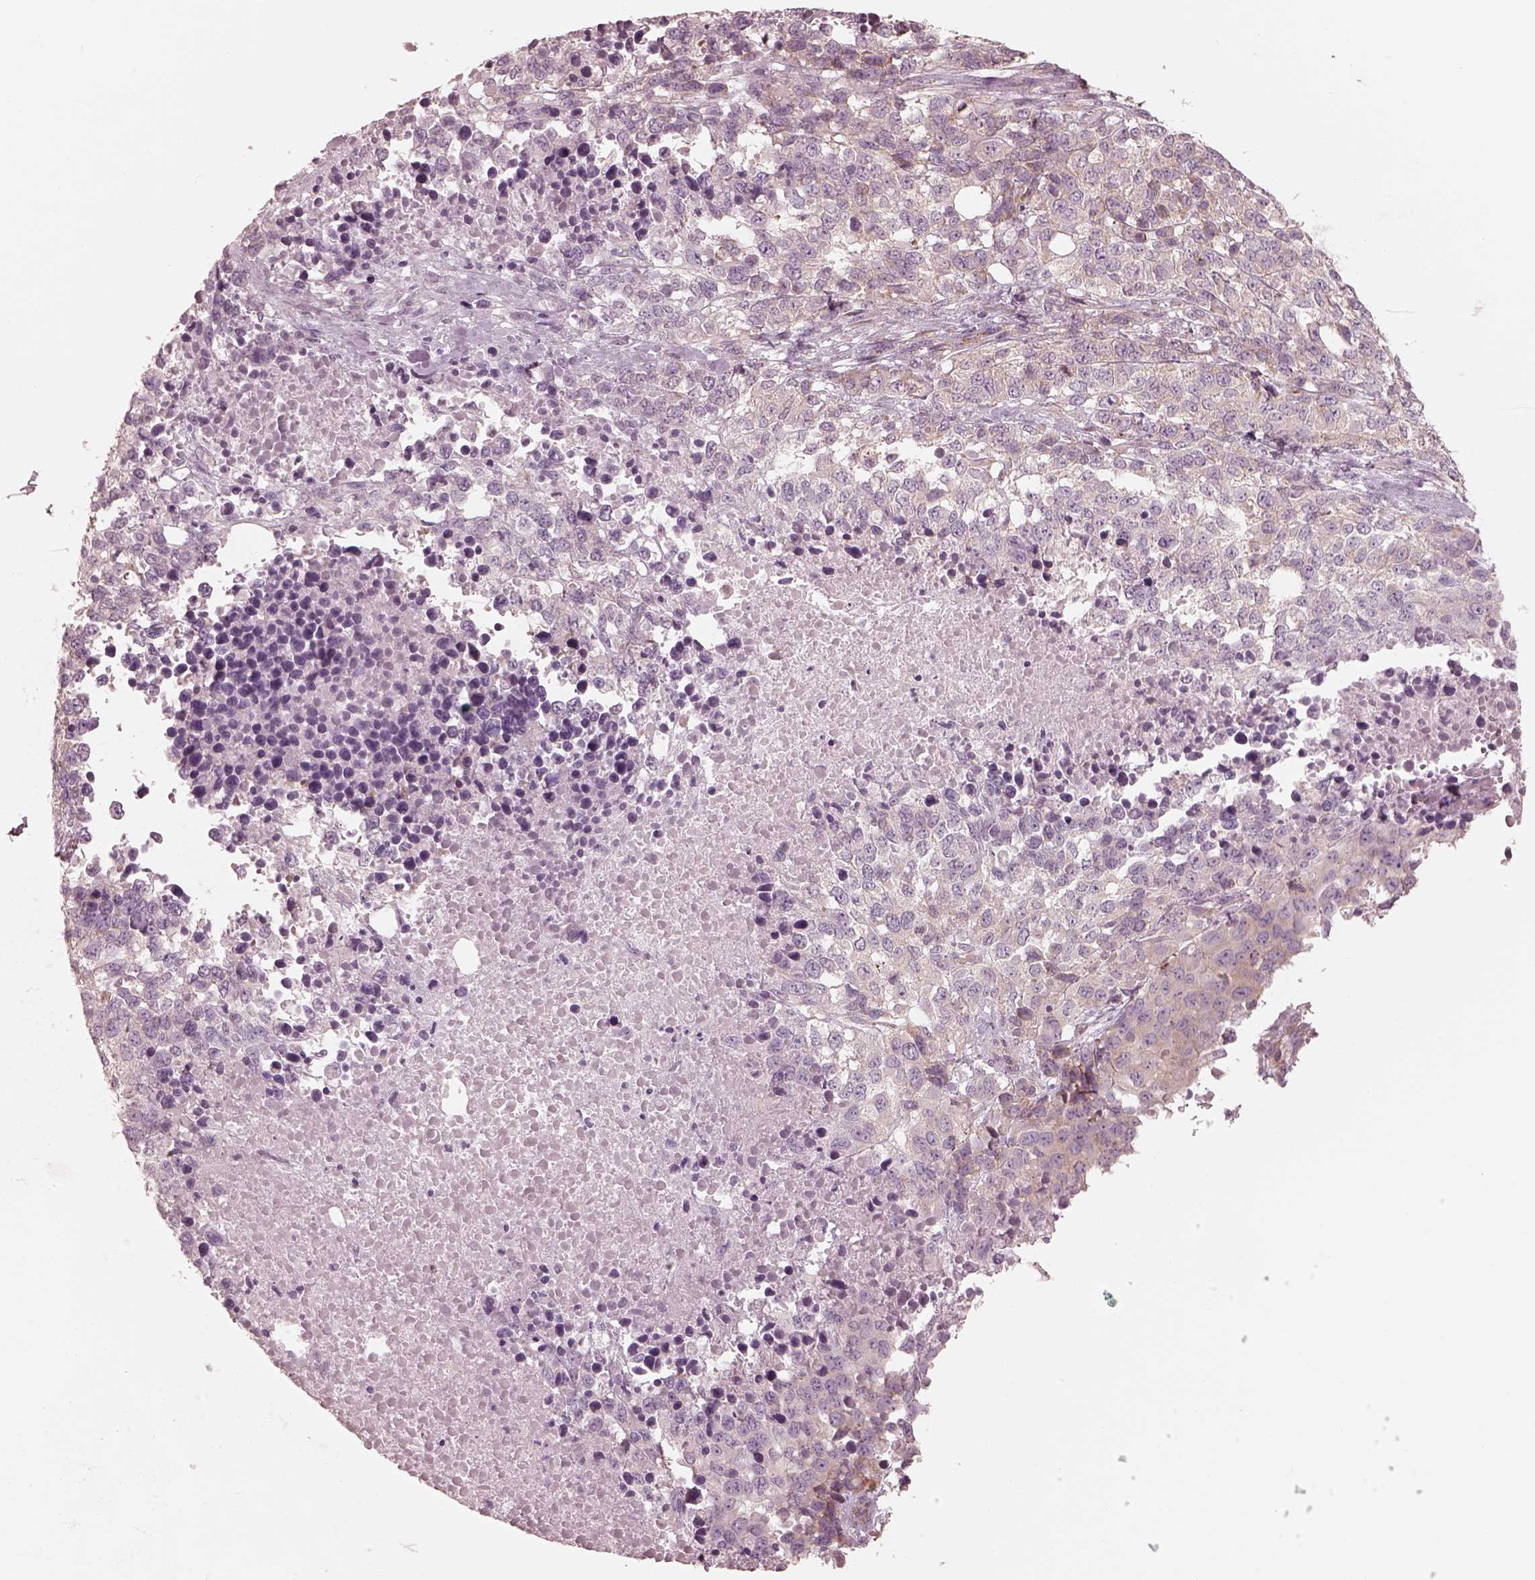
{"staining": {"intensity": "negative", "quantity": "none", "location": "none"}, "tissue": "melanoma", "cell_type": "Tumor cells", "image_type": "cancer", "snomed": [{"axis": "morphology", "description": "Malignant melanoma, Metastatic site"}, {"axis": "topography", "description": "Skin"}], "caption": "There is no significant positivity in tumor cells of melanoma. Nuclei are stained in blue.", "gene": "RAB3C", "patient": {"sex": "male", "age": 84}}